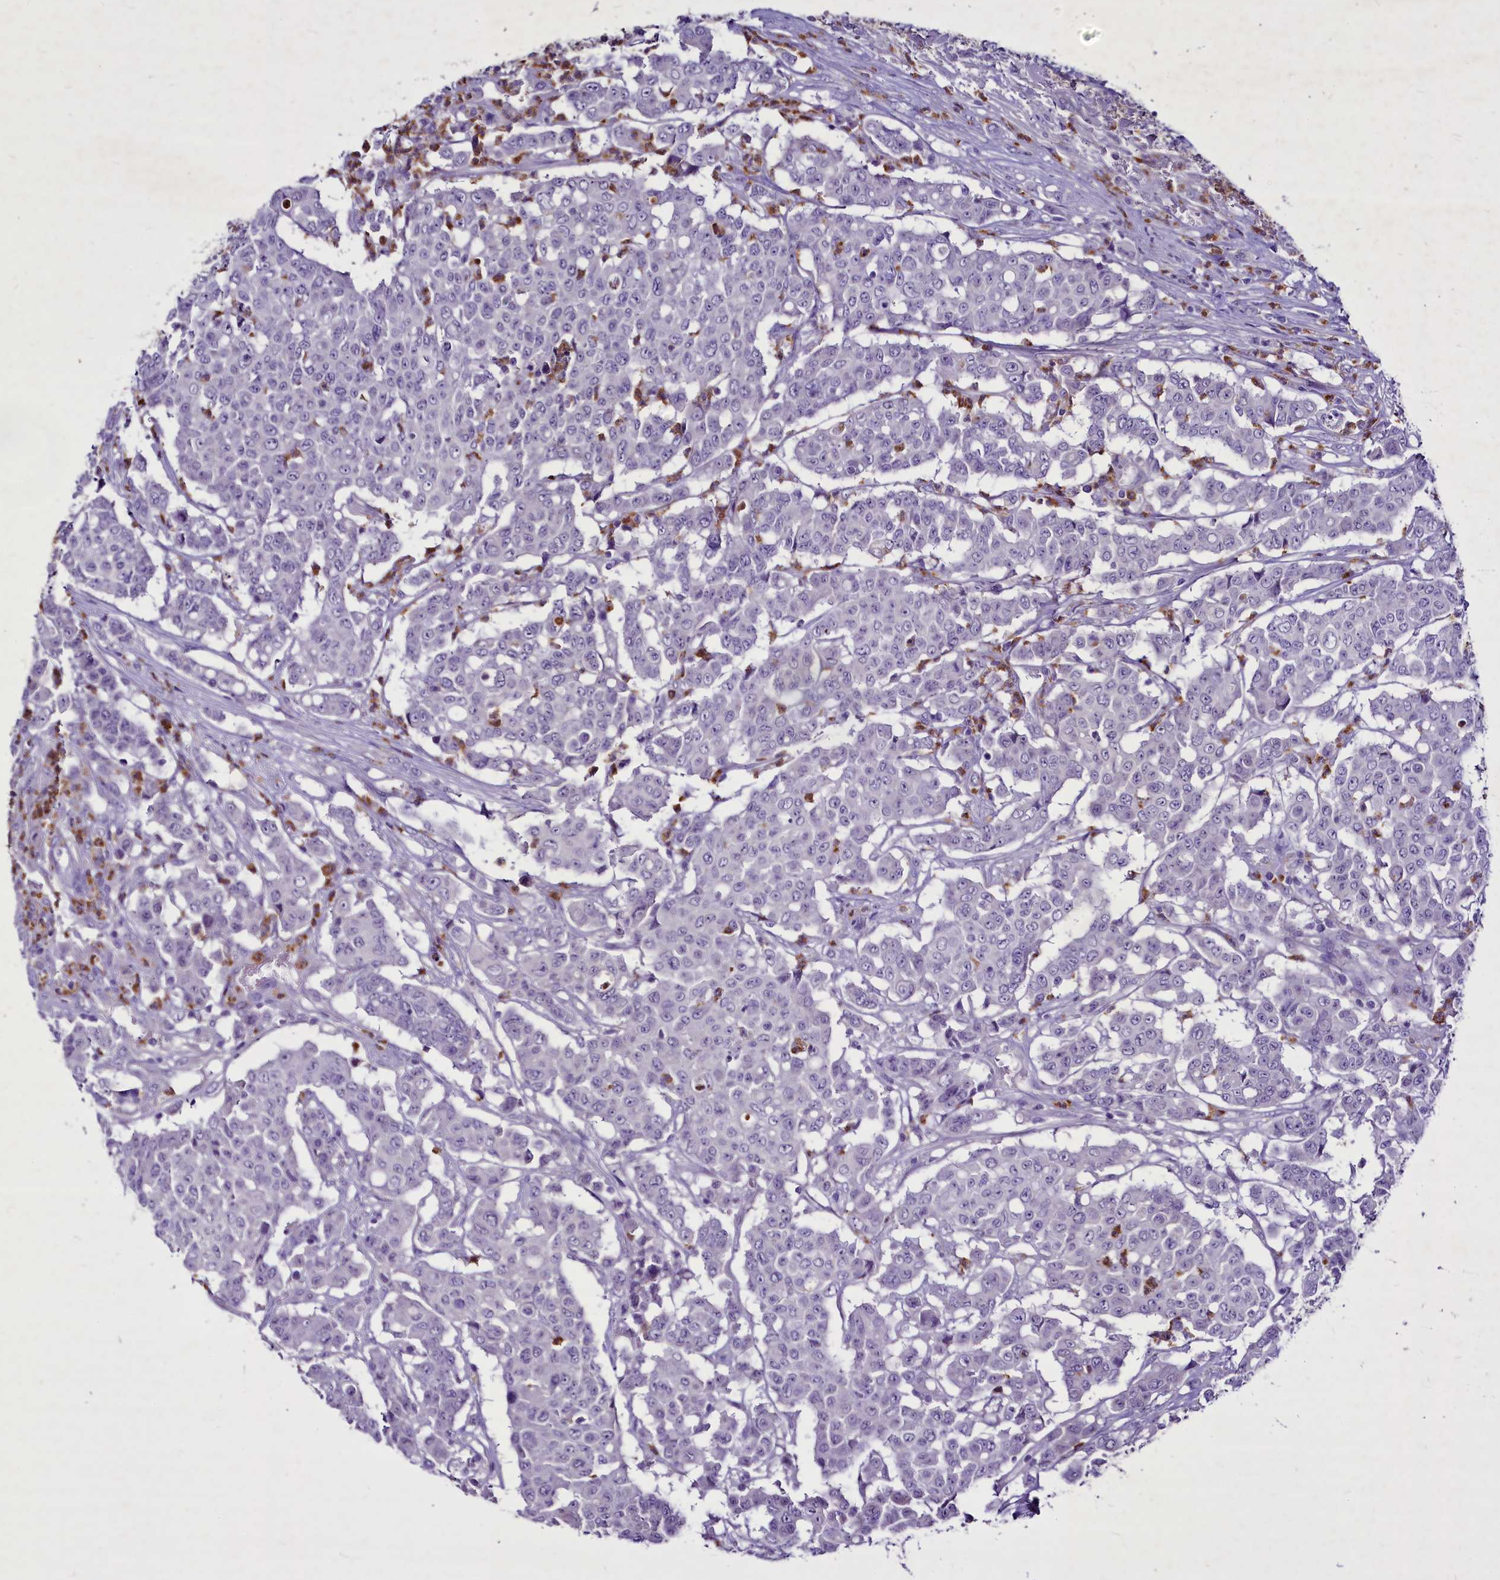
{"staining": {"intensity": "negative", "quantity": "none", "location": "none"}, "tissue": "colorectal cancer", "cell_type": "Tumor cells", "image_type": "cancer", "snomed": [{"axis": "morphology", "description": "Adenocarcinoma, NOS"}, {"axis": "topography", "description": "Colon"}], "caption": "A high-resolution photomicrograph shows immunohistochemistry staining of adenocarcinoma (colorectal), which exhibits no significant expression in tumor cells. (DAB (3,3'-diaminobenzidine) immunohistochemistry (IHC) with hematoxylin counter stain).", "gene": "FAM209B", "patient": {"sex": "male", "age": 51}}